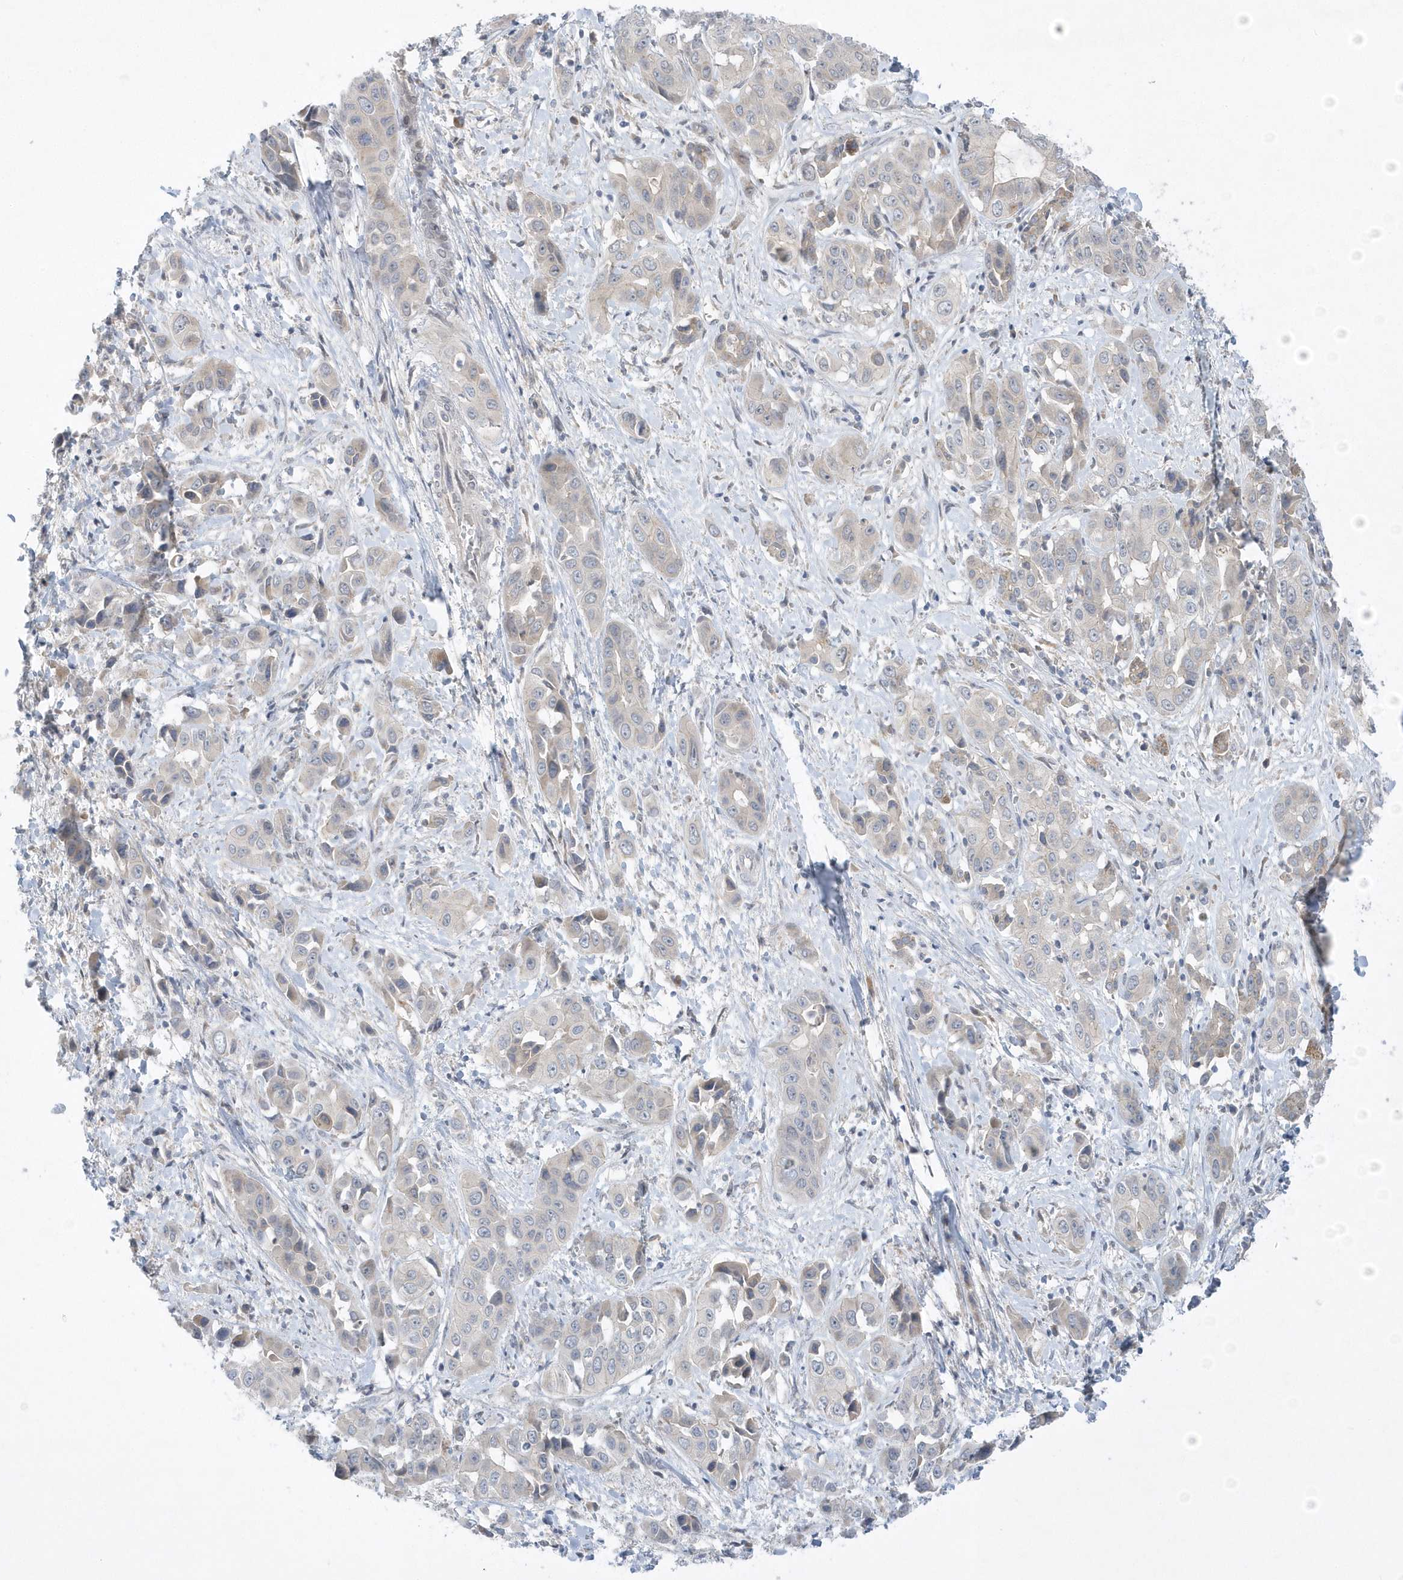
{"staining": {"intensity": "negative", "quantity": "none", "location": "none"}, "tissue": "liver cancer", "cell_type": "Tumor cells", "image_type": "cancer", "snomed": [{"axis": "morphology", "description": "Cholangiocarcinoma"}, {"axis": "topography", "description": "Liver"}], "caption": "Tumor cells show no significant protein staining in liver cholangiocarcinoma.", "gene": "ZC3H12D", "patient": {"sex": "female", "age": 52}}